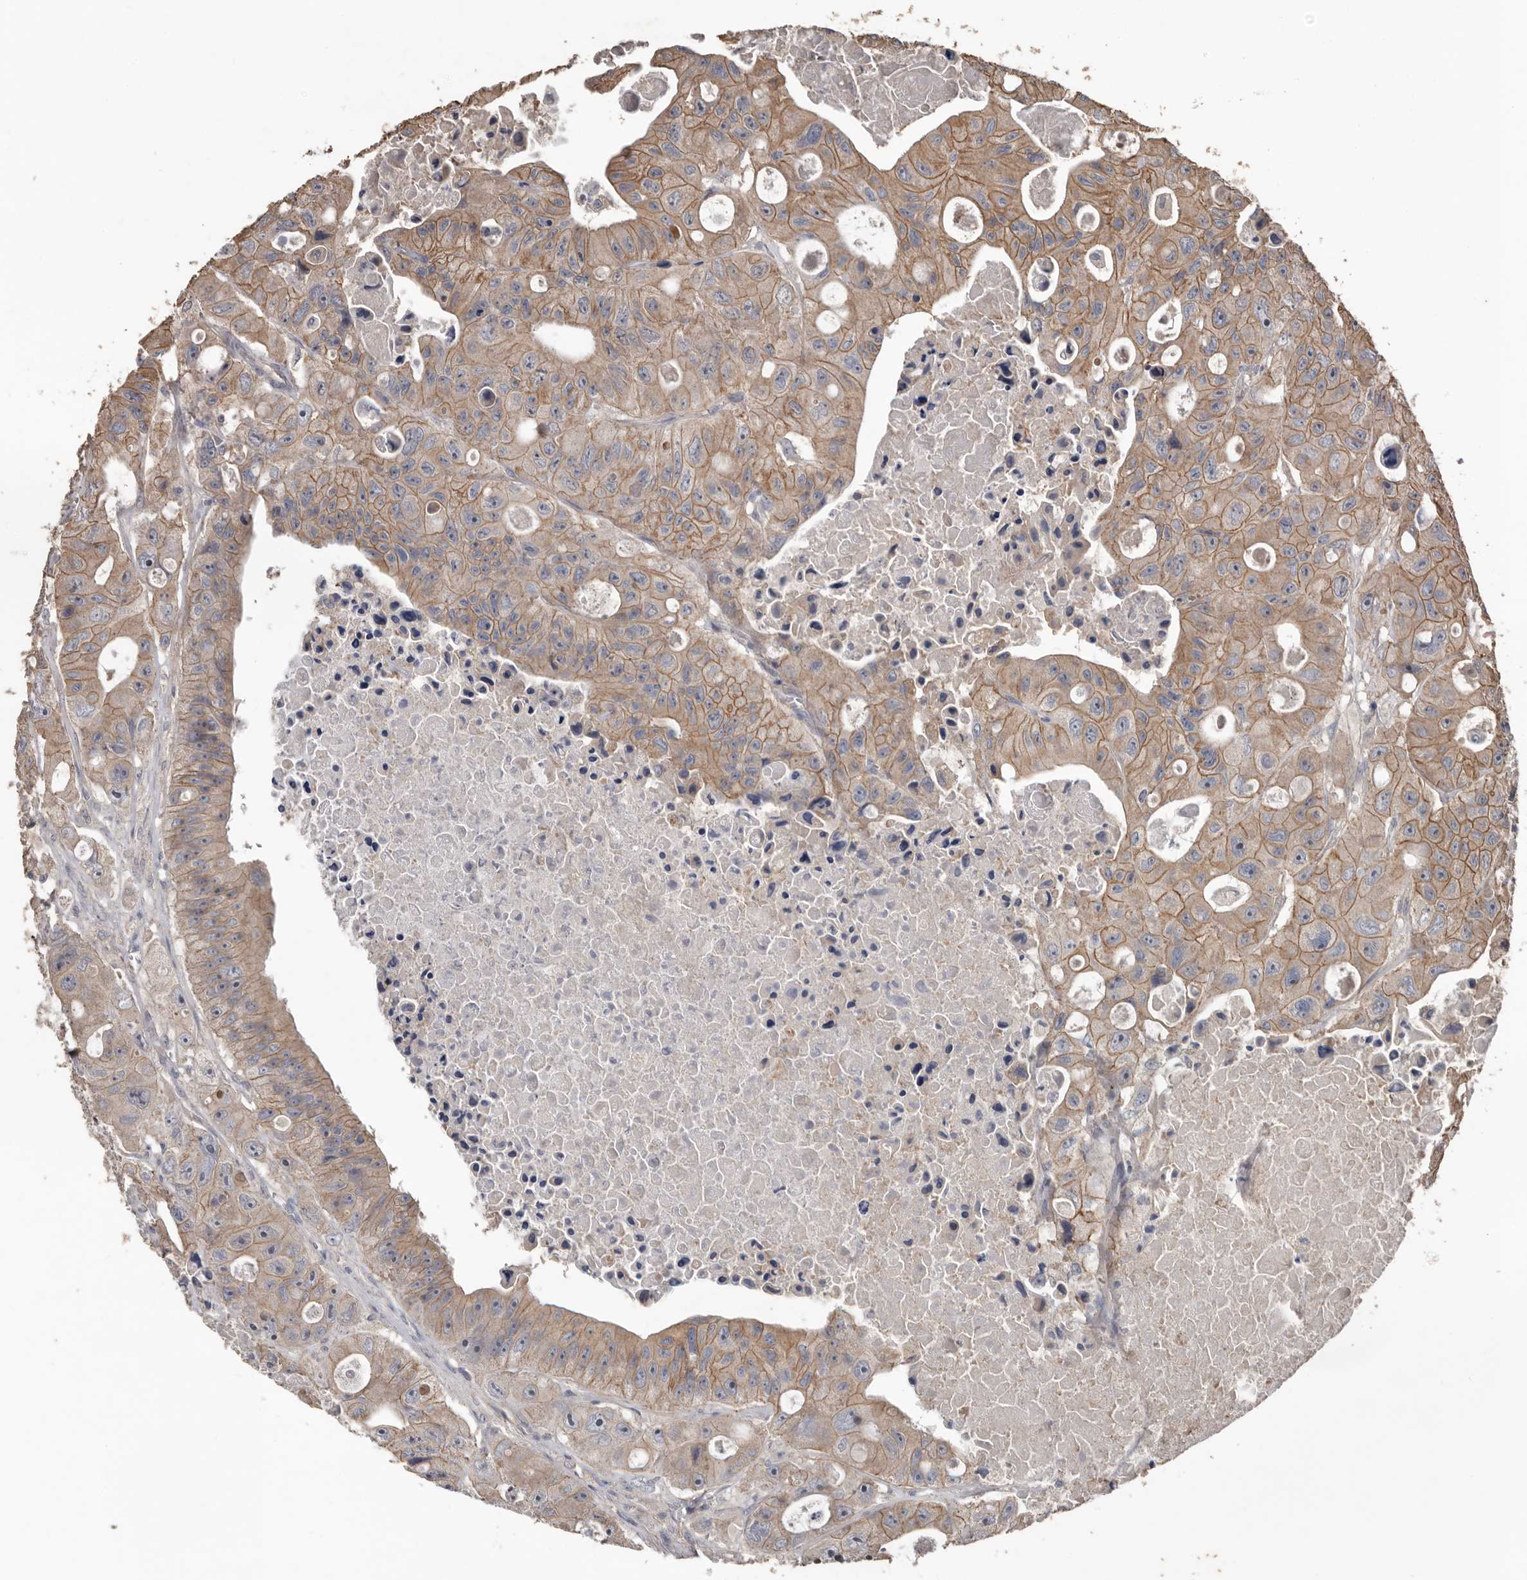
{"staining": {"intensity": "moderate", "quantity": "25%-75%", "location": "cytoplasmic/membranous"}, "tissue": "colorectal cancer", "cell_type": "Tumor cells", "image_type": "cancer", "snomed": [{"axis": "morphology", "description": "Adenocarcinoma, NOS"}, {"axis": "topography", "description": "Colon"}], "caption": "Colorectal cancer was stained to show a protein in brown. There is medium levels of moderate cytoplasmic/membranous expression in about 25%-75% of tumor cells.", "gene": "HYAL4", "patient": {"sex": "female", "age": 46}}